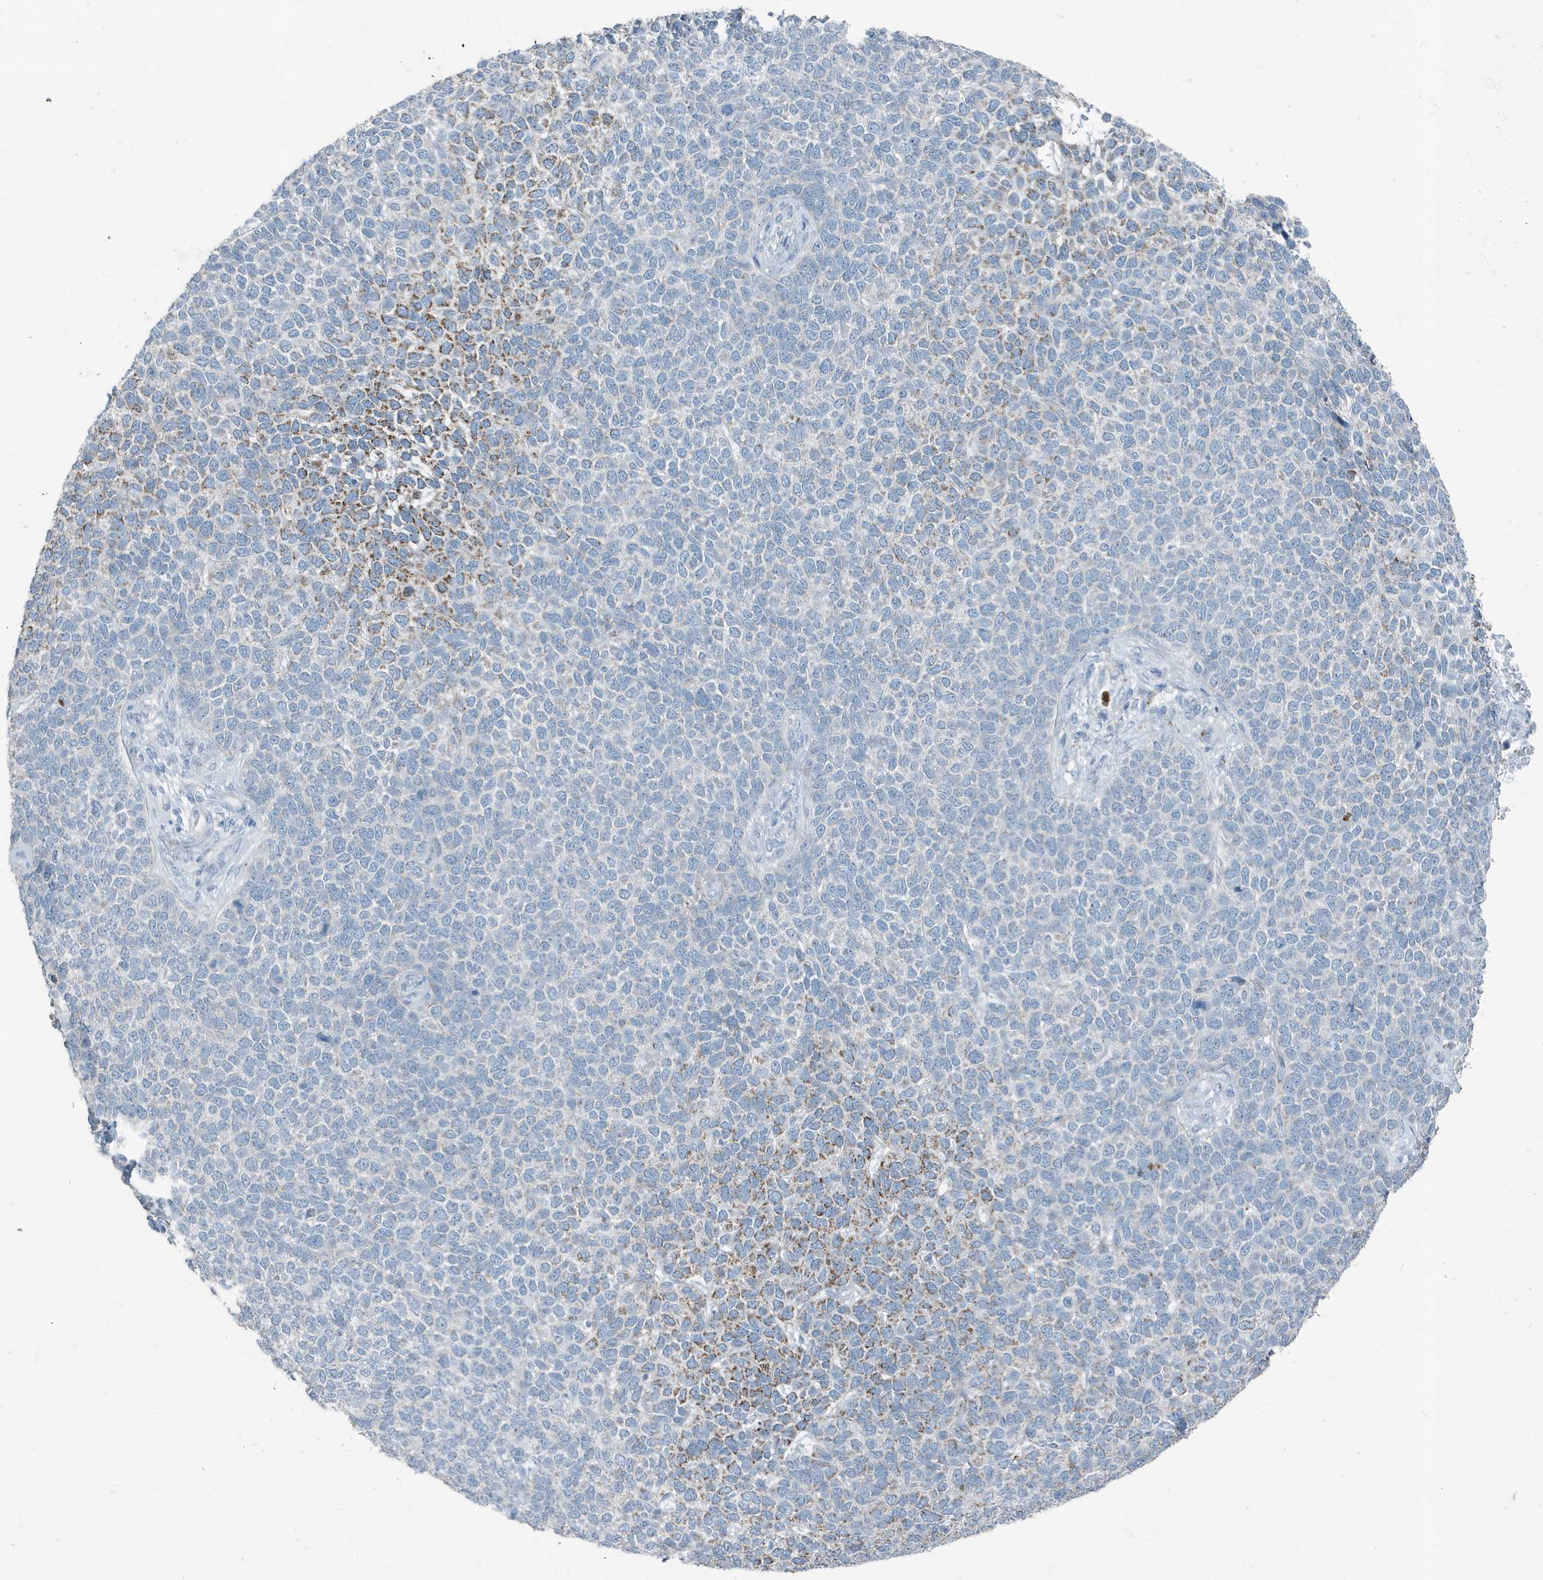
{"staining": {"intensity": "moderate", "quantity": "<25%", "location": "cytoplasmic/membranous"}, "tissue": "skin cancer", "cell_type": "Tumor cells", "image_type": "cancer", "snomed": [{"axis": "morphology", "description": "Basal cell carcinoma"}, {"axis": "topography", "description": "Skin"}], "caption": "Skin cancer stained with a protein marker exhibits moderate staining in tumor cells.", "gene": "FAM162A", "patient": {"sex": "female", "age": 84}}